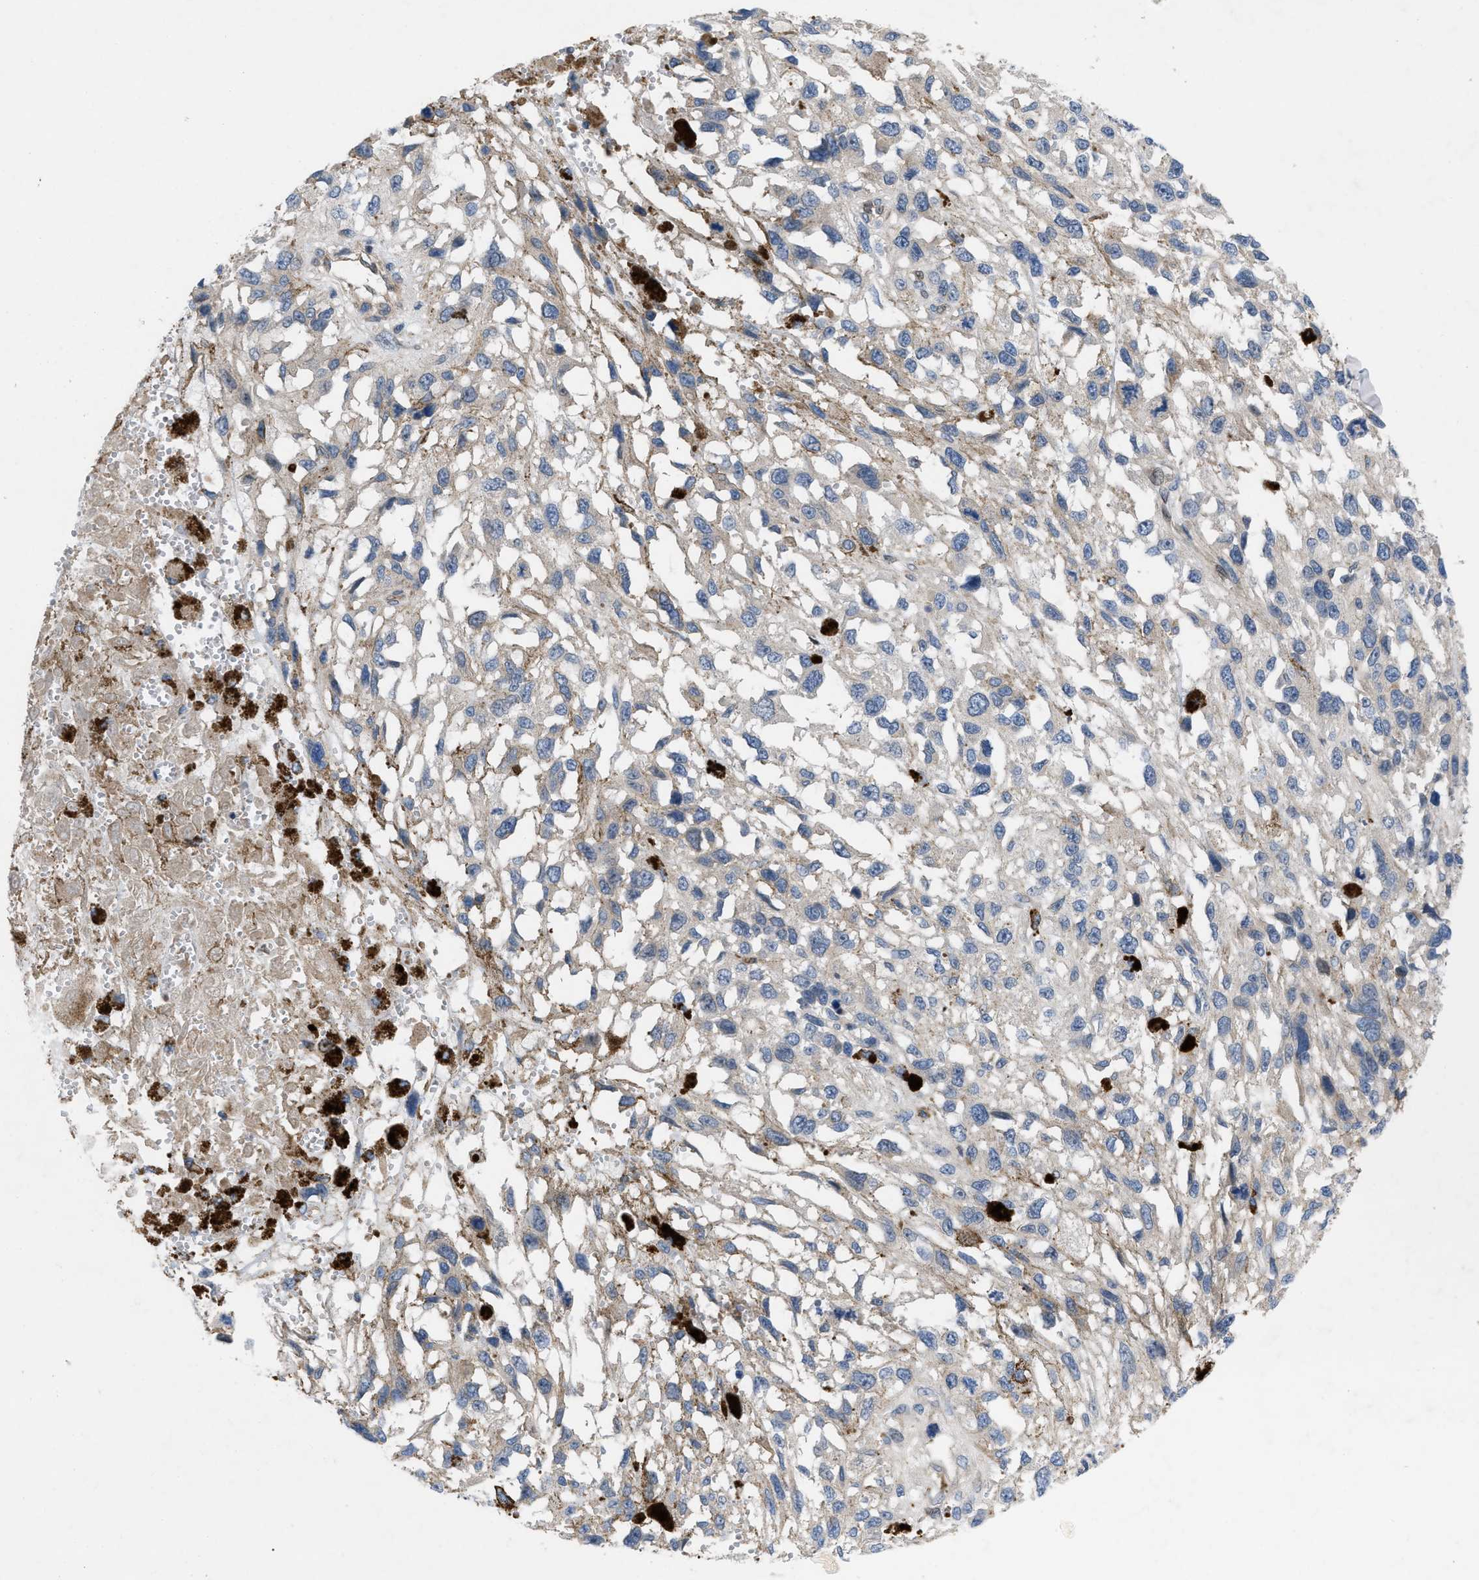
{"staining": {"intensity": "negative", "quantity": "none", "location": "none"}, "tissue": "melanoma", "cell_type": "Tumor cells", "image_type": "cancer", "snomed": [{"axis": "morphology", "description": "Malignant melanoma, Metastatic site"}, {"axis": "topography", "description": "Lymph node"}], "caption": "Immunohistochemistry (IHC) image of neoplastic tissue: human melanoma stained with DAB displays no significant protein positivity in tumor cells. (Brightfield microscopy of DAB immunohistochemistry at high magnification).", "gene": "NDEL1", "patient": {"sex": "male", "age": 59}}